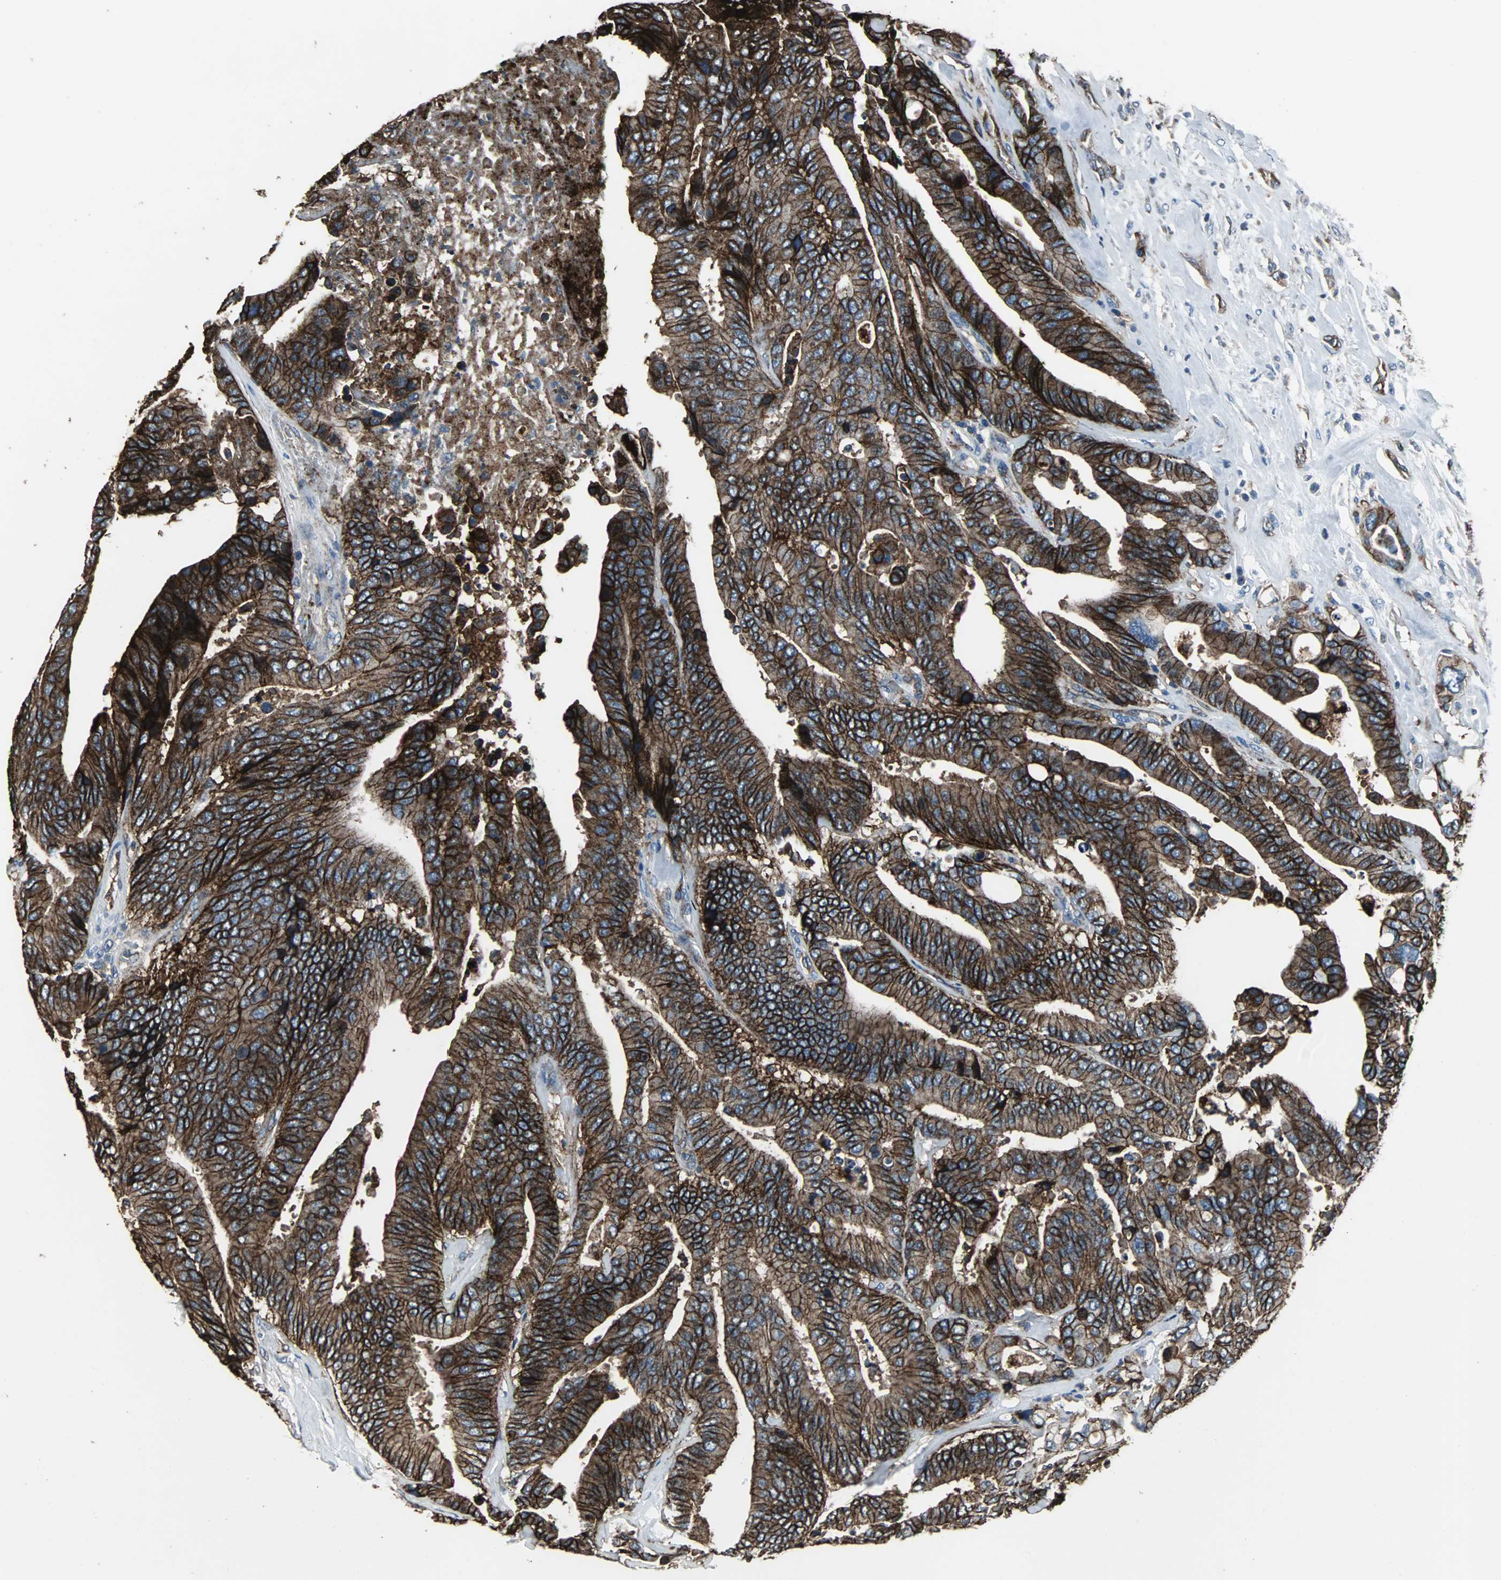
{"staining": {"intensity": "strong", "quantity": ">75%", "location": "cytoplasmic/membranous"}, "tissue": "colorectal cancer", "cell_type": "Tumor cells", "image_type": "cancer", "snomed": [{"axis": "morphology", "description": "Normal tissue, NOS"}, {"axis": "morphology", "description": "Adenocarcinoma, NOS"}, {"axis": "topography", "description": "Colon"}], "caption": "Immunohistochemical staining of colorectal adenocarcinoma exhibits high levels of strong cytoplasmic/membranous protein positivity in about >75% of tumor cells.", "gene": "F11R", "patient": {"sex": "male", "age": 82}}